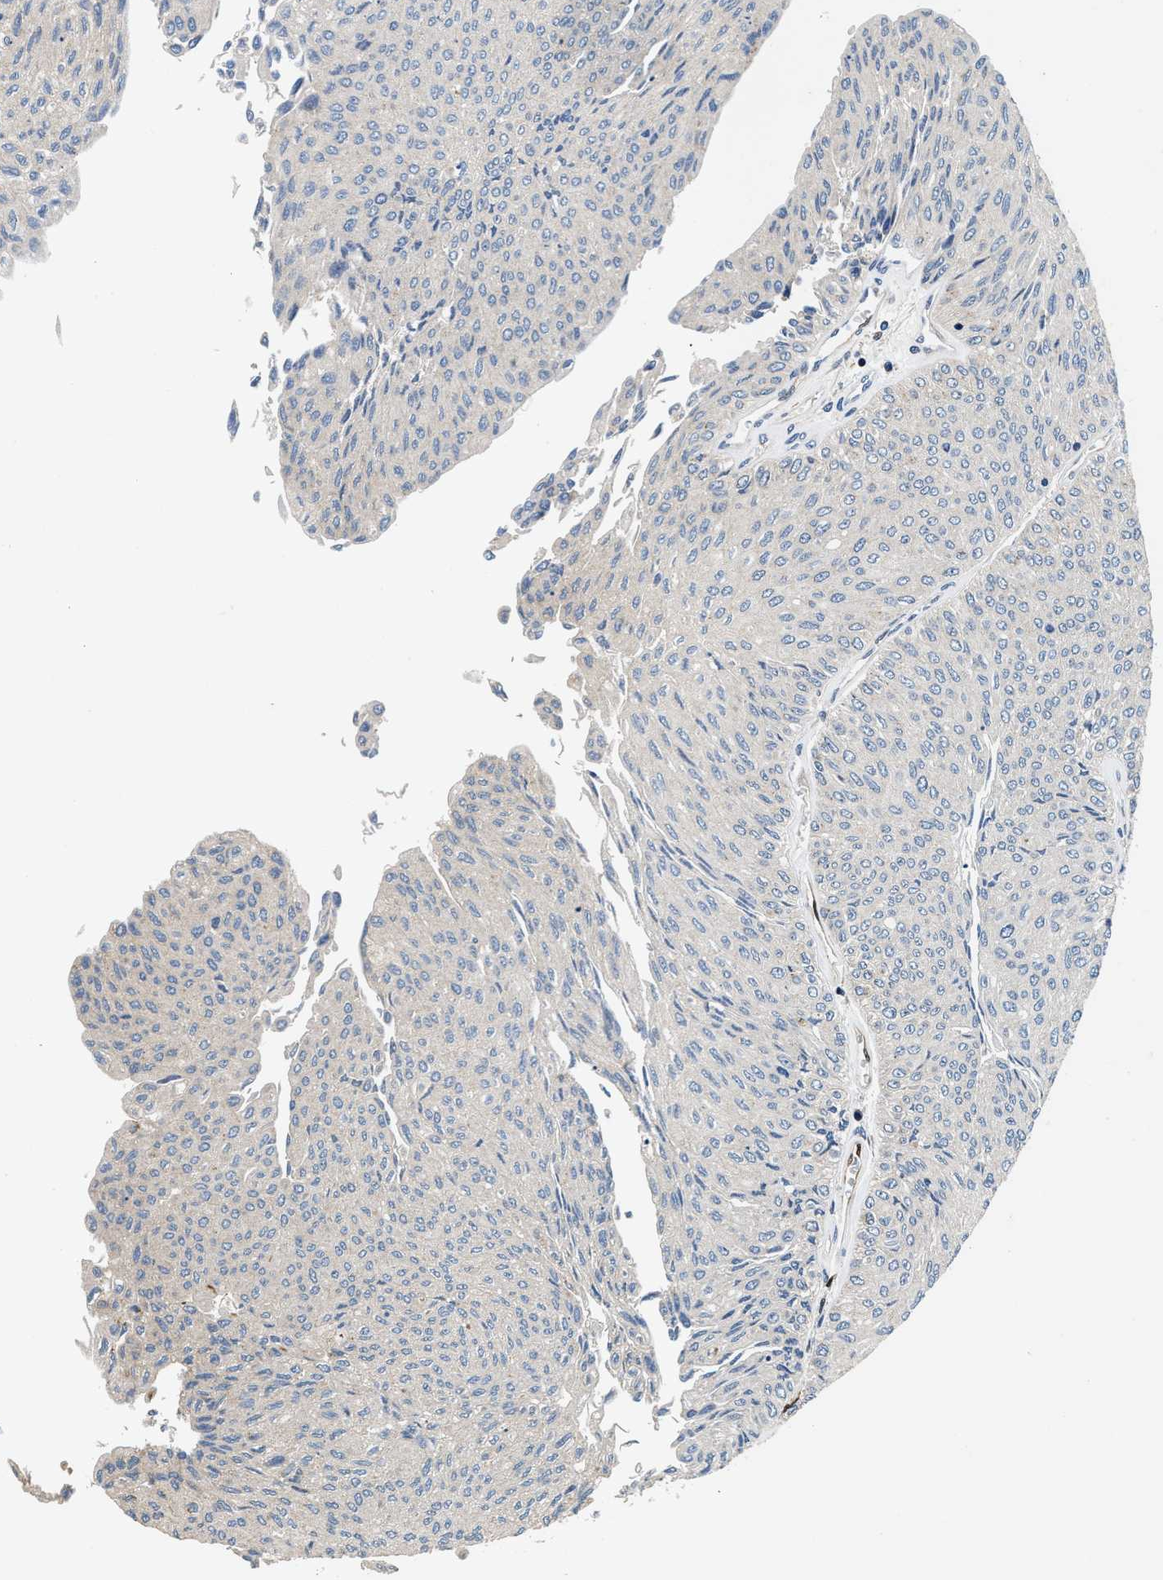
{"staining": {"intensity": "negative", "quantity": "none", "location": "none"}, "tissue": "urothelial cancer", "cell_type": "Tumor cells", "image_type": "cancer", "snomed": [{"axis": "morphology", "description": "Urothelial carcinoma, Low grade"}, {"axis": "topography", "description": "Urinary bladder"}], "caption": "An immunohistochemistry image of urothelial carcinoma (low-grade) is shown. There is no staining in tumor cells of urothelial carcinoma (low-grade). (DAB IHC, high magnification).", "gene": "ANKIB1", "patient": {"sex": "male", "age": 78}}